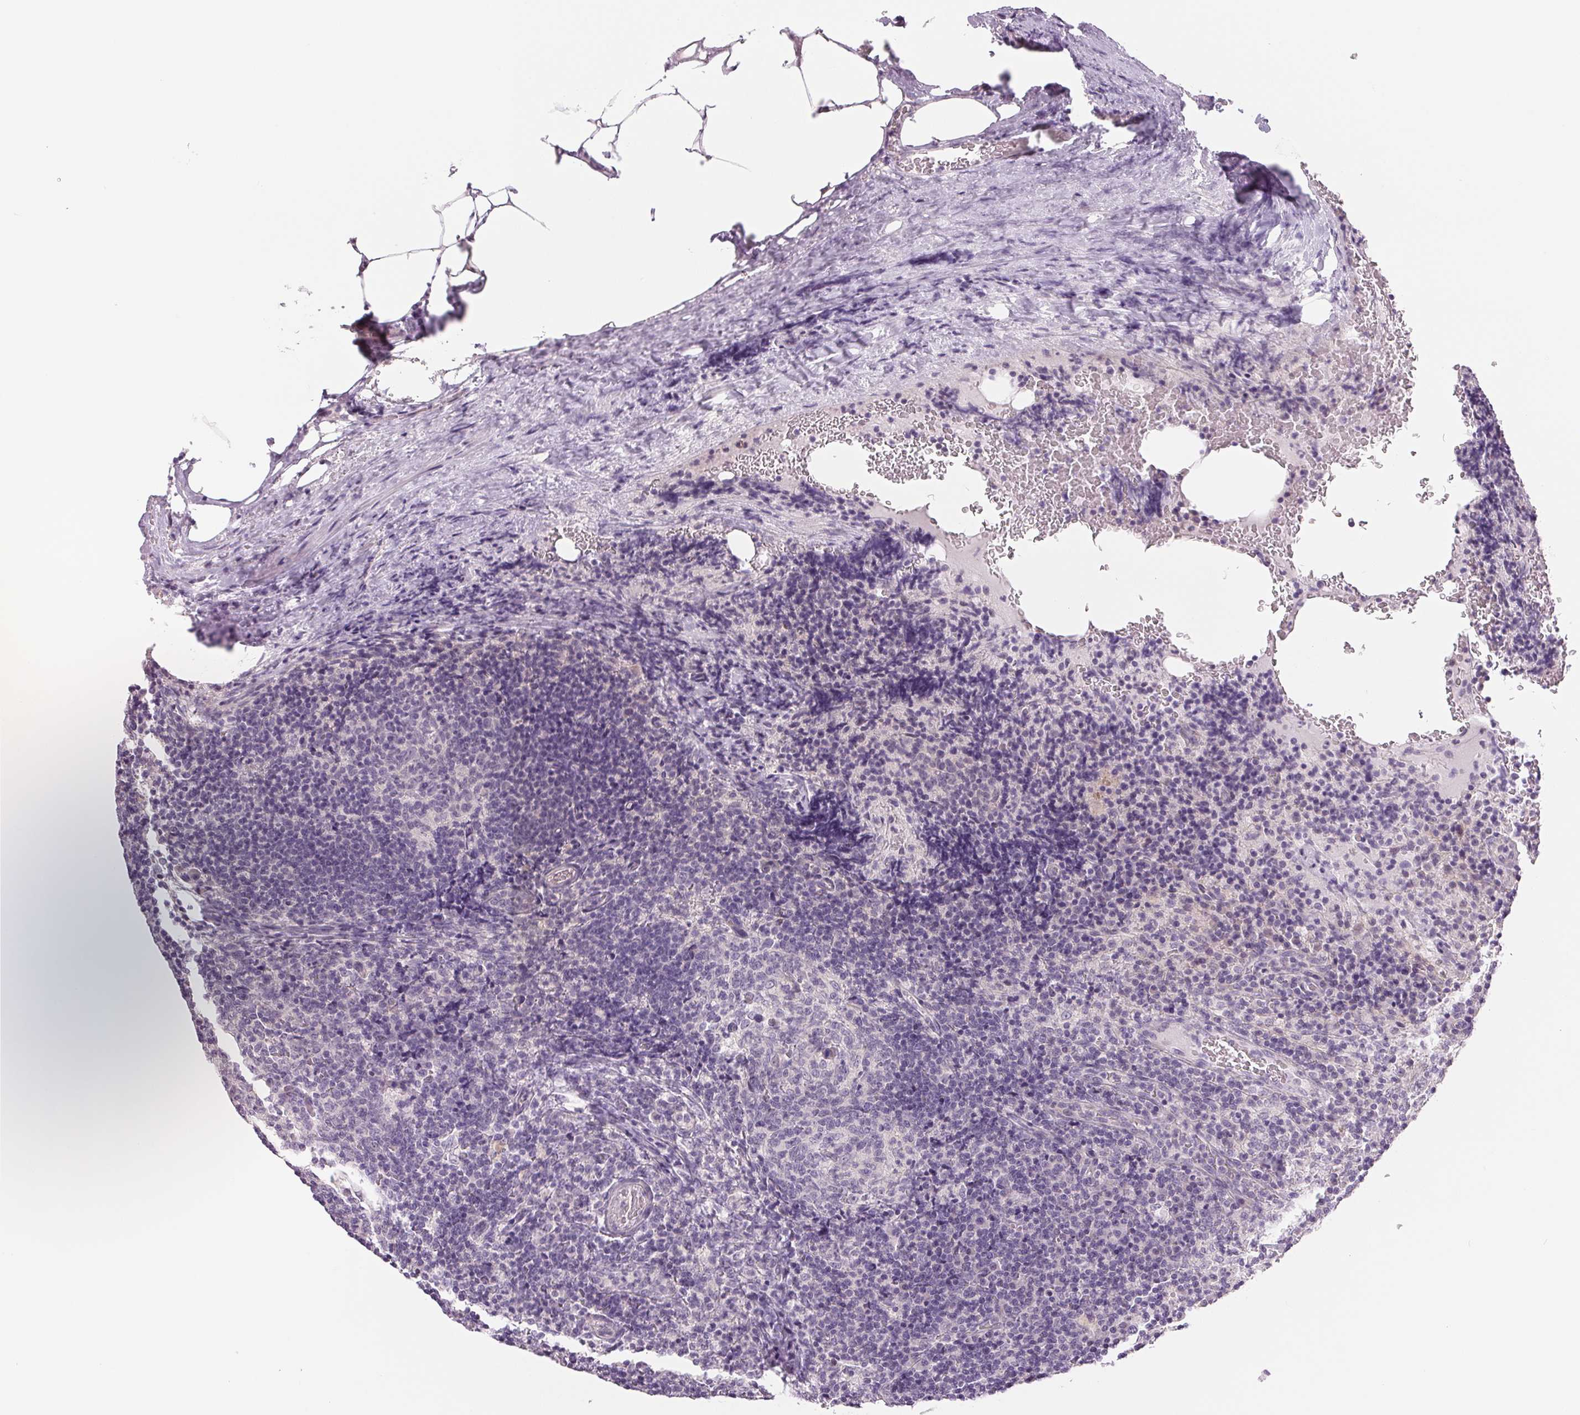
{"staining": {"intensity": "negative", "quantity": "none", "location": "none"}, "tissue": "lymph node", "cell_type": "Germinal center cells", "image_type": "normal", "snomed": [{"axis": "morphology", "description": "Normal tissue, NOS"}, {"axis": "topography", "description": "Lymph node"}], "caption": "Immunohistochemistry photomicrograph of normal lymph node: human lymph node stained with DAB displays no significant protein positivity in germinal center cells. (IHC, brightfield microscopy, high magnification).", "gene": "CCDC168", "patient": {"sex": "male", "age": 67}}